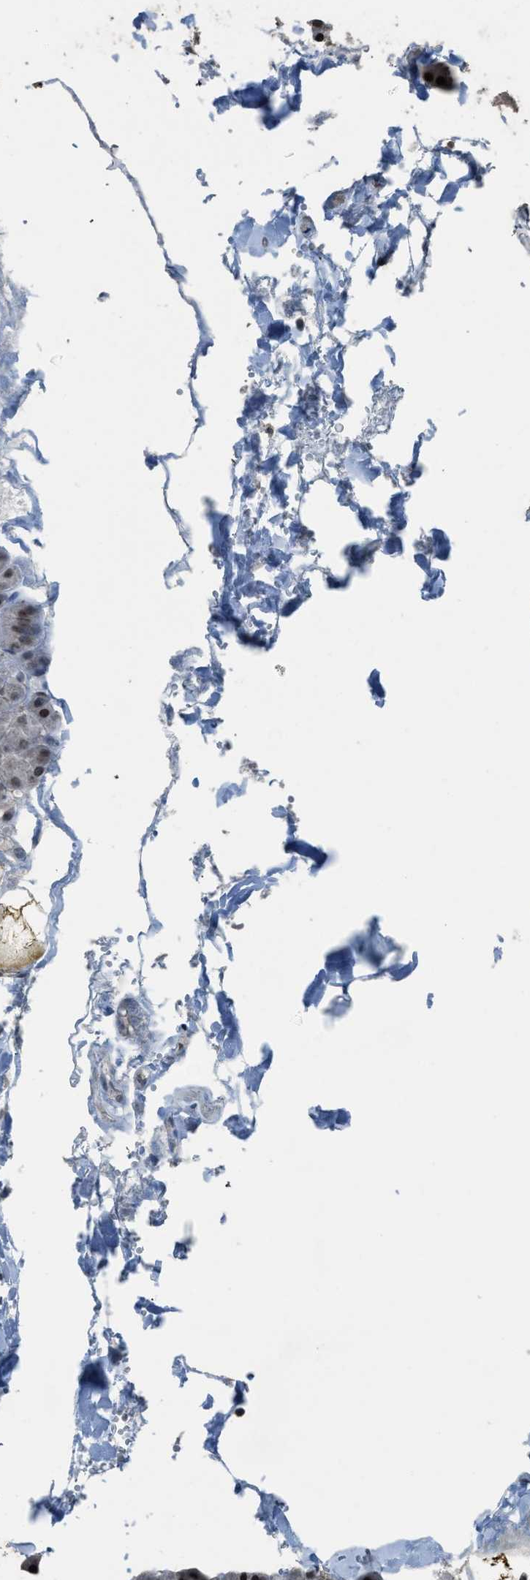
{"staining": {"intensity": "strong", "quantity": ">75%", "location": "nuclear"}, "tissue": "pancreas", "cell_type": "Exocrine glandular cells", "image_type": "normal", "snomed": [{"axis": "morphology", "description": "Normal tissue, NOS"}, {"axis": "topography", "description": "Pancreas"}], "caption": "Pancreas stained for a protein (brown) exhibits strong nuclear positive staining in about >75% of exocrine glandular cells.", "gene": "KPNA6", "patient": {"sex": "male", "age": 35}}